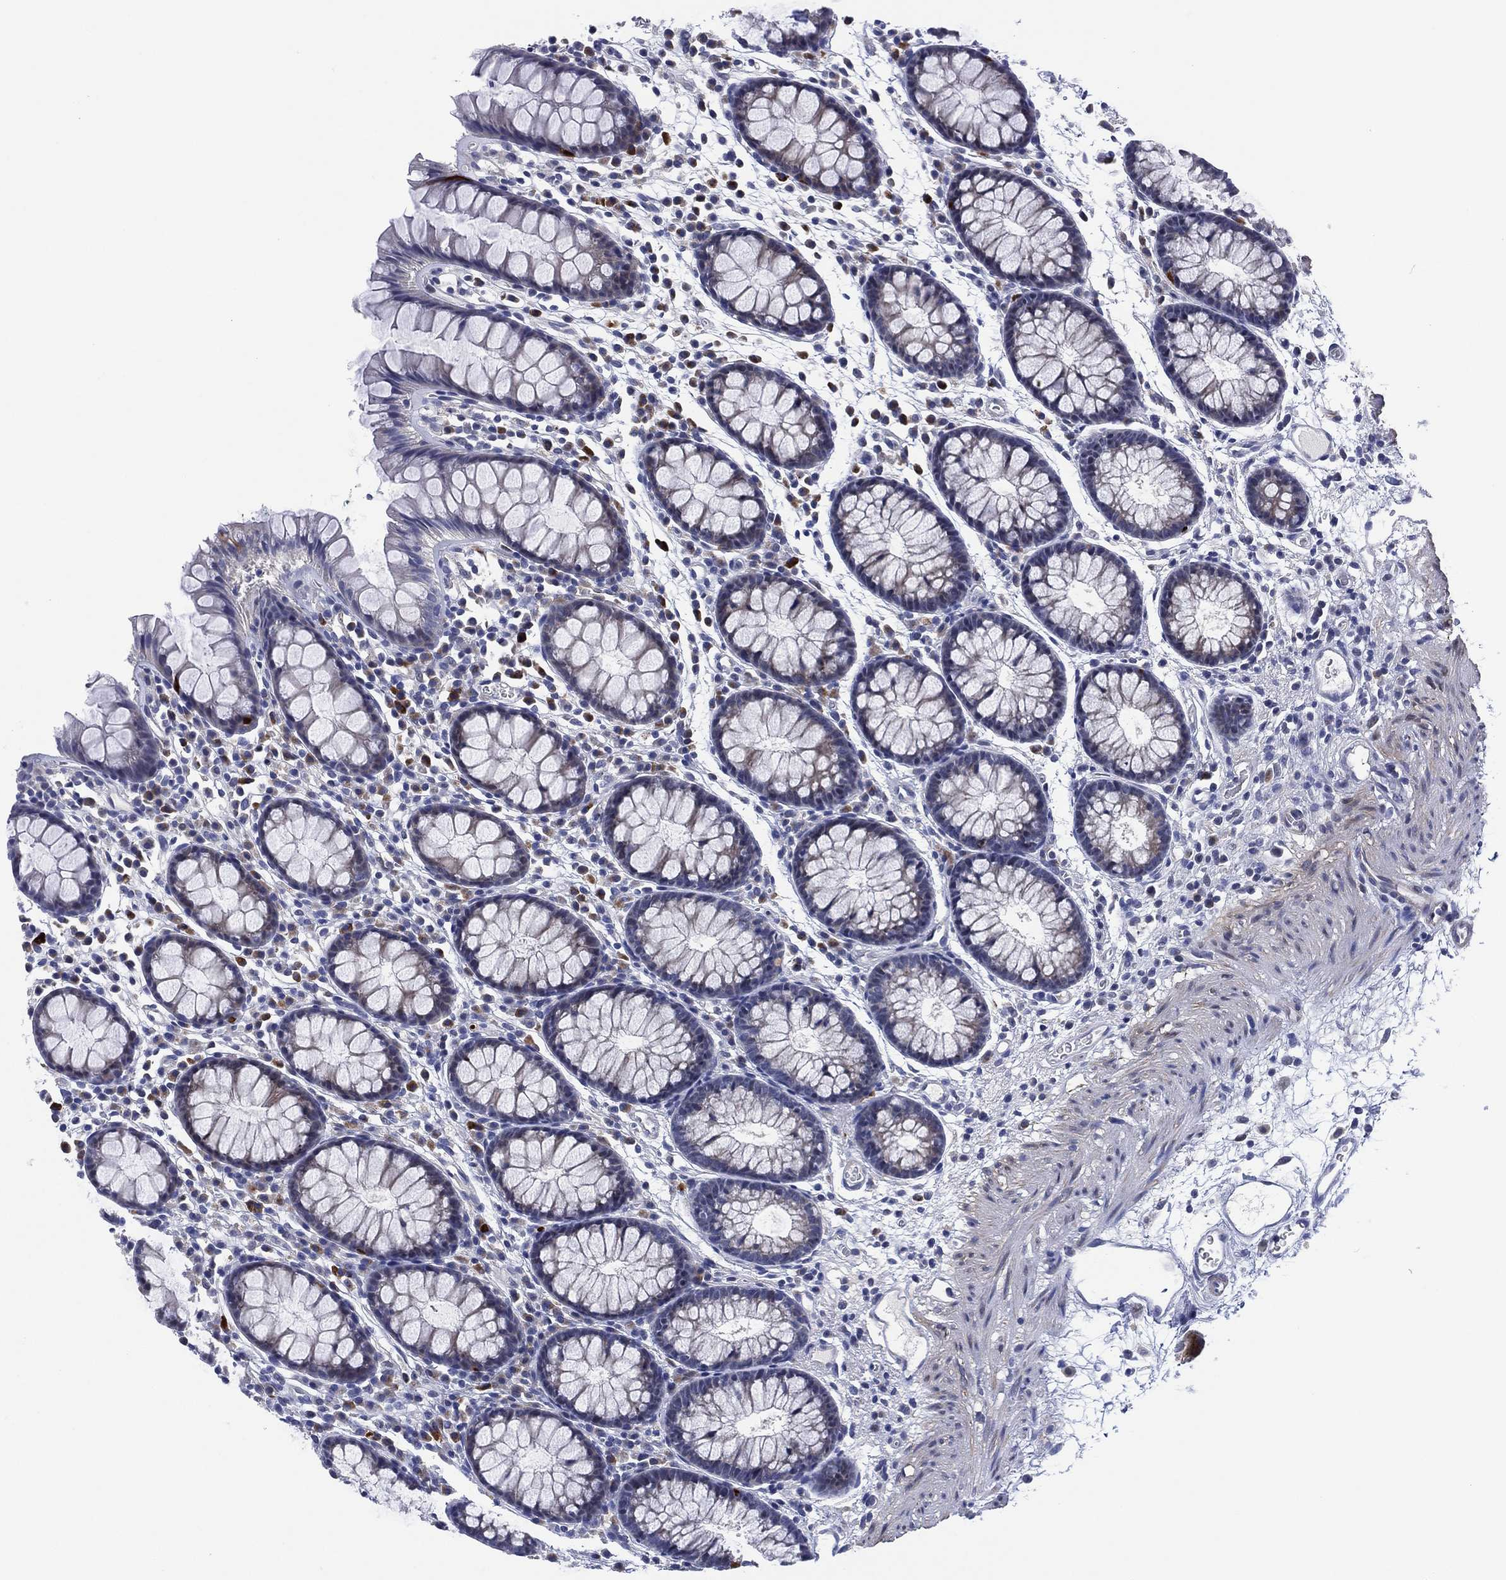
{"staining": {"intensity": "negative", "quantity": "none", "location": "none"}, "tissue": "colon", "cell_type": "Endothelial cells", "image_type": "normal", "snomed": [{"axis": "morphology", "description": "Normal tissue, NOS"}, {"axis": "topography", "description": "Colon"}], "caption": "Endothelial cells show no significant staining in unremarkable colon. The staining is performed using DAB brown chromogen with nuclei counter-stained in using hematoxylin.", "gene": "CLIP3", "patient": {"sex": "male", "age": 76}}